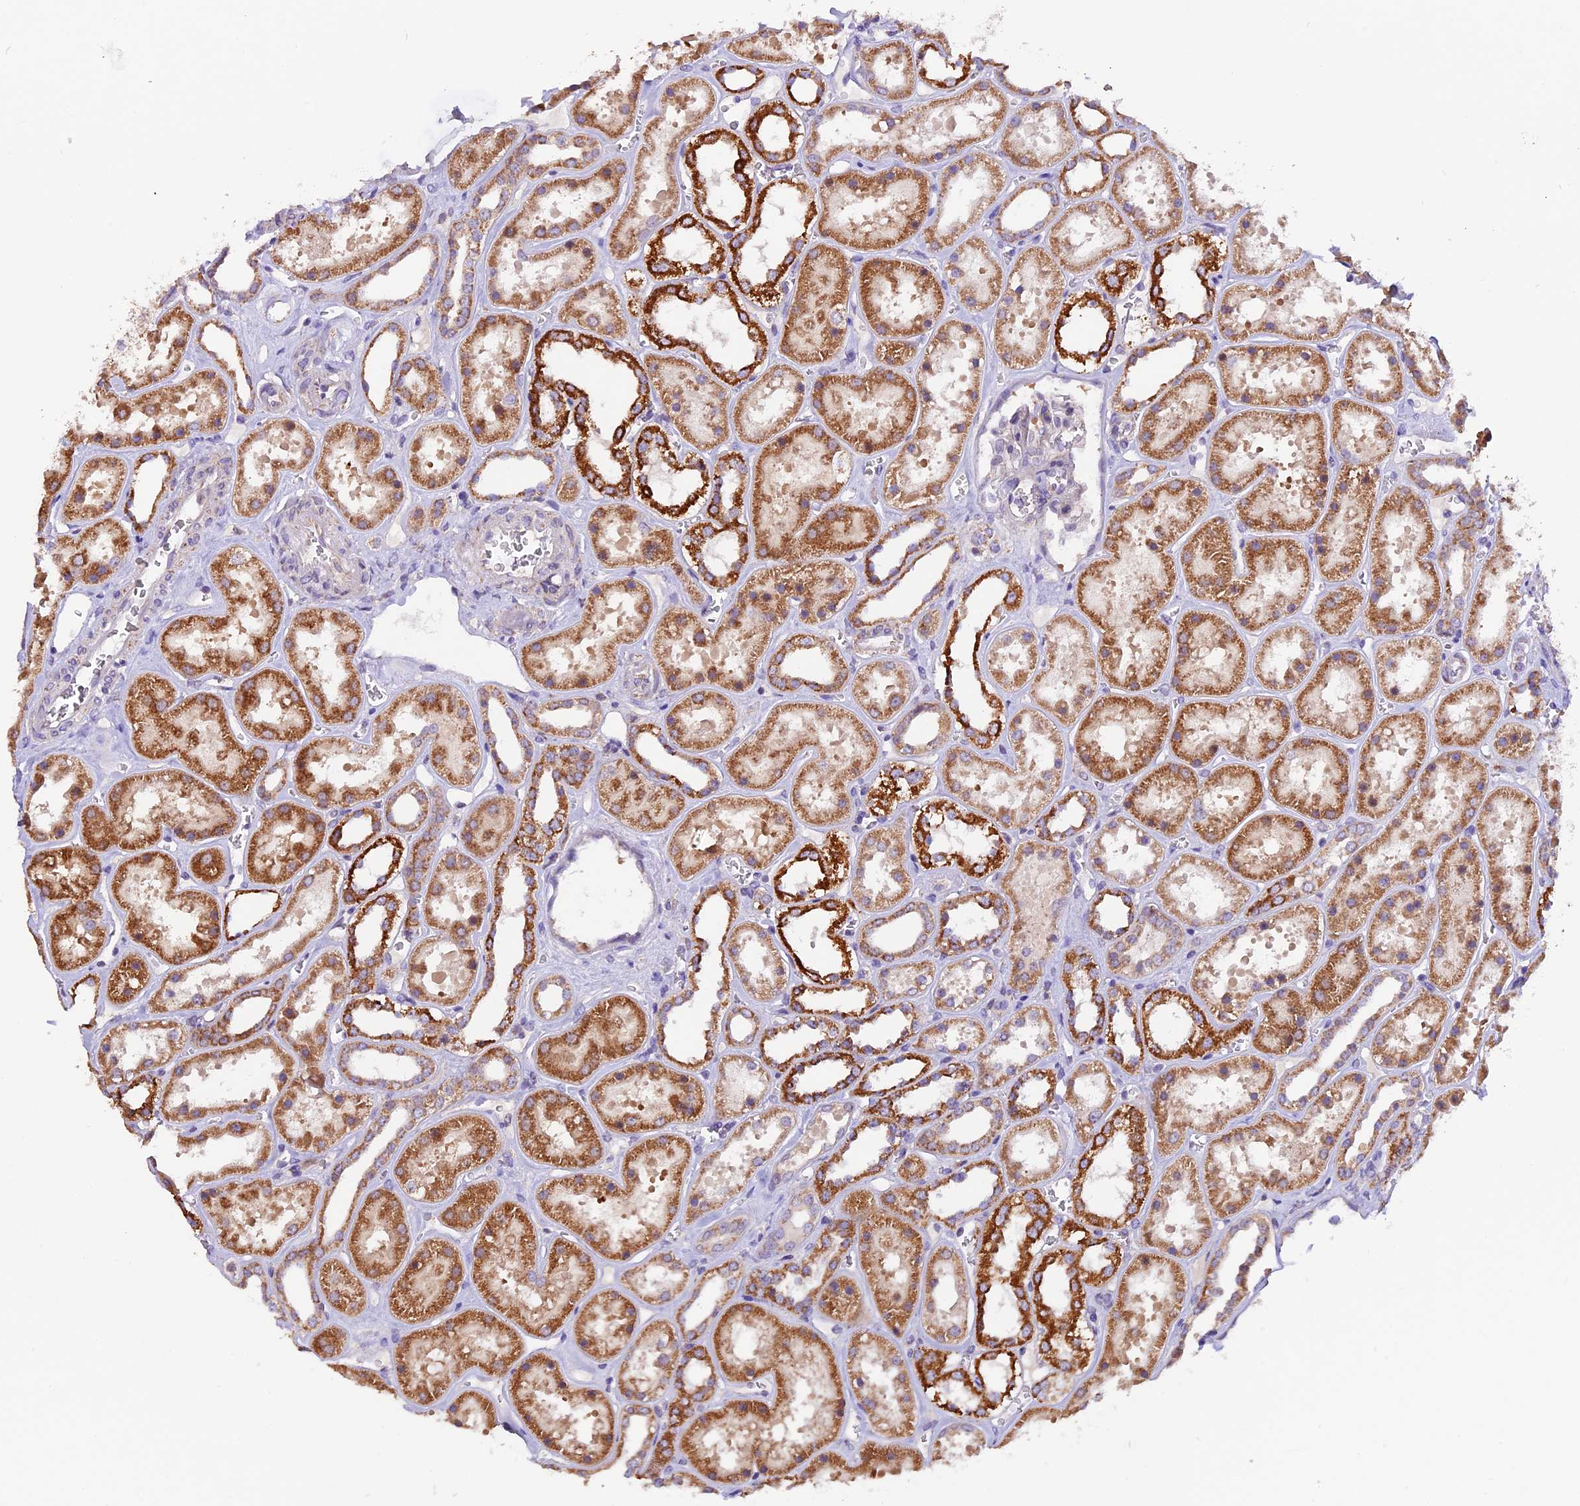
{"staining": {"intensity": "negative", "quantity": "none", "location": "none"}, "tissue": "kidney", "cell_type": "Cells in glomeruli", "image_type": "normal", "snomed": [{"axis": "morphology", "description": "Normal tissue, NOS"}, {"axis": "topography", "description": "Kidney"}], "caption": "Image shows no protein expression in cells in glomeruli of normal kidney. (DAB (3,3'-diaminobenzidine) immunohistochemistry (IHC) with hematoxylin counter stain).", "gene": "DDX28", "patient": {"sex": "female", "age": 41}}